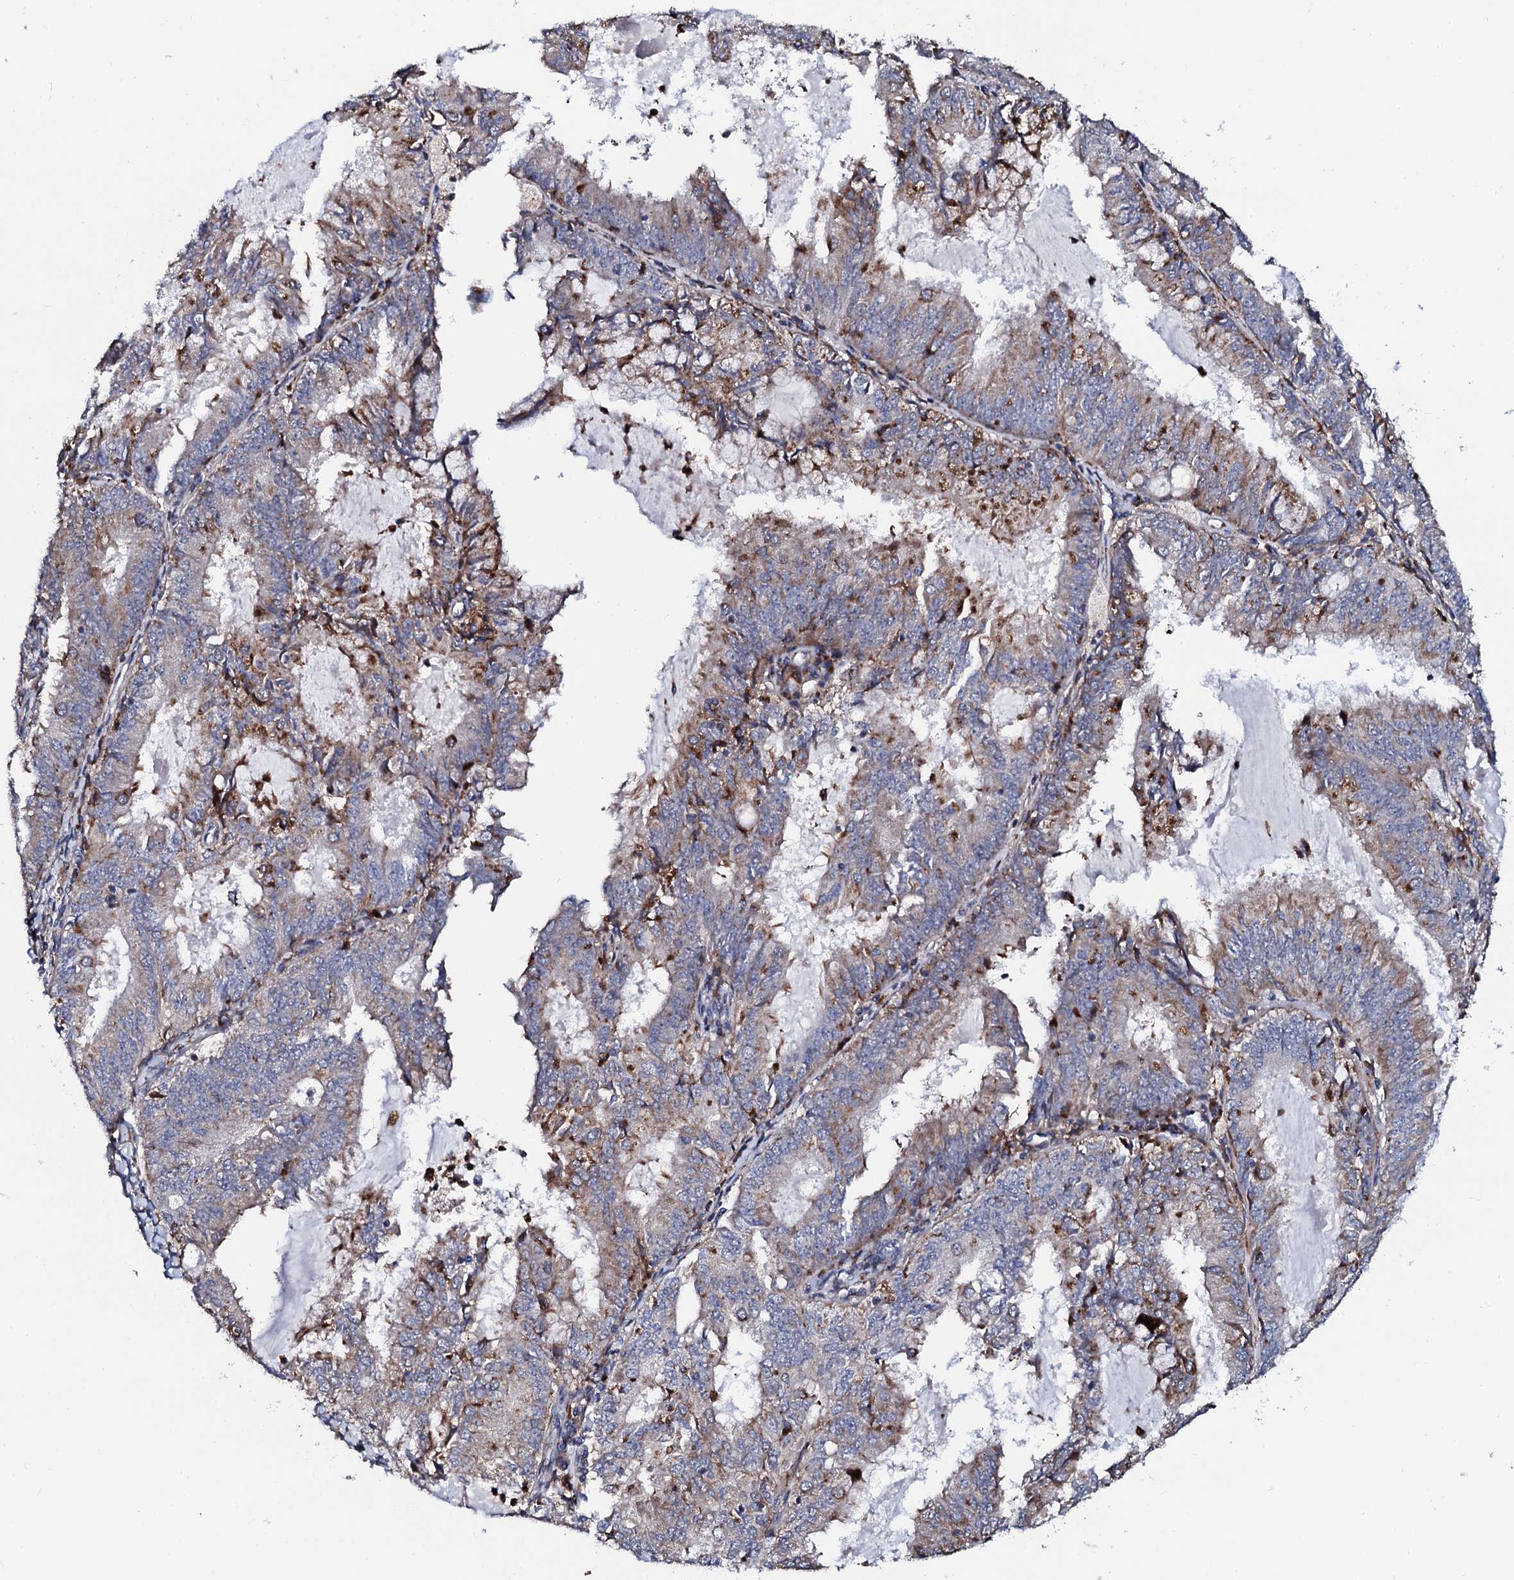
{"staining": {"intensity": "moderate", "quantity": "25%-75%", "location": "cytoplasmic/membranous"}, "tissue": "endometrial cancer", "cell_type": "Tumor cells", "image_type": "cancer", "snomed": [{"axis": "morphology", "description": "Adenocarcinoma, NOS"}, {"axis": "topography", "description": "Endometrium"}], "caption": "Immunohistochemistry micrograph of neoplastic tissue: human endometrial cancer stained using IHC reveals medium levels of moderate protein expression localized specifically in the cytoplasmic/membranous of tumor cells, appearing as a cytoplasmic/membranous brown color.", "gene": "TCIRG1", "patient": {"sex": "female", "age": 57}}